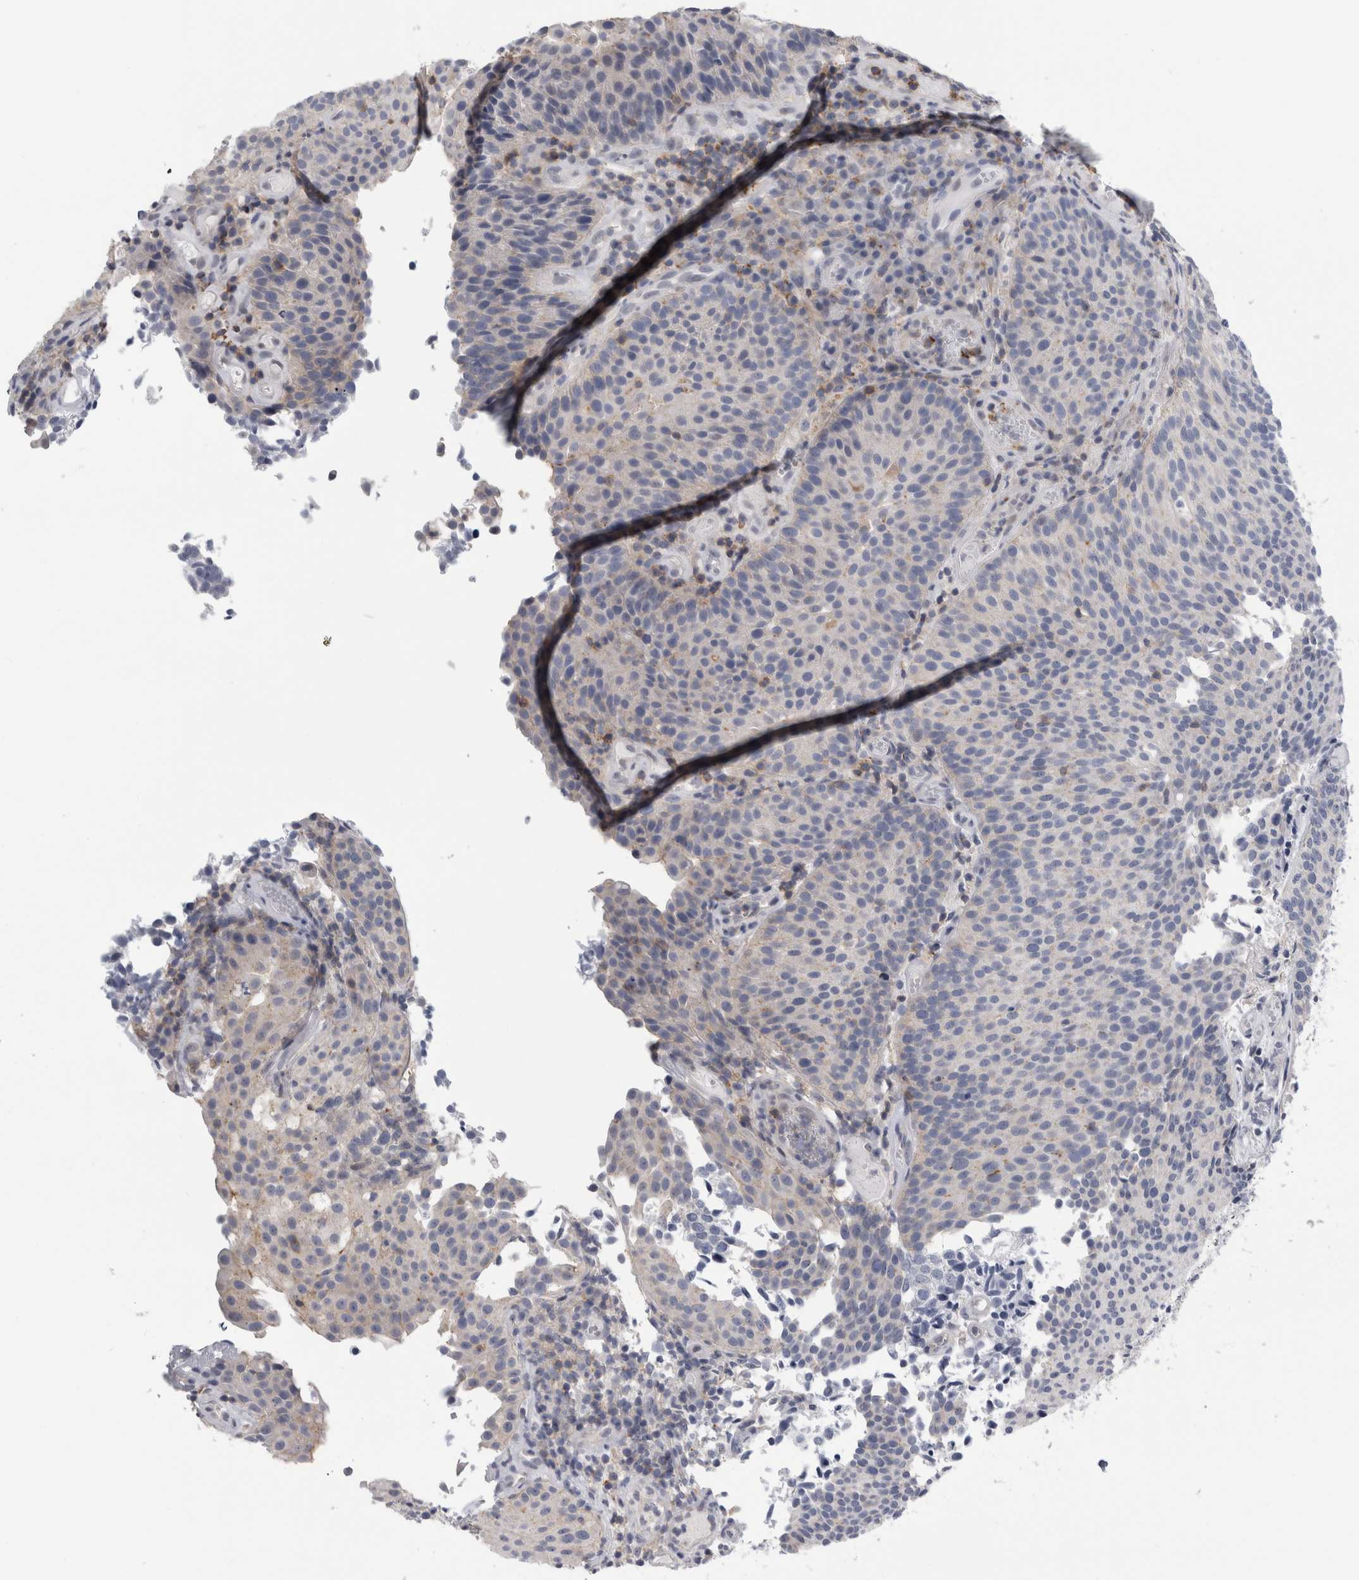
{"staining": {"intensity": "negative", "quantity": "none", "location": "none"}, "tissue": "urothelial cancer", "cell_type": "Tumor cells", "image_type": "cancer", "snomed": [{"axis": "morphology", "description": "Urothelial carcinoma, Low grade"}, {"axis": "topography", "description": "Urinary bladder"}], "caption": "Immunohistochemical staining of urothelial cancer shows no significant staining in tumor cells.", "gene": "ANKFY1", "patient": {"sex": "male", "age": 86}}